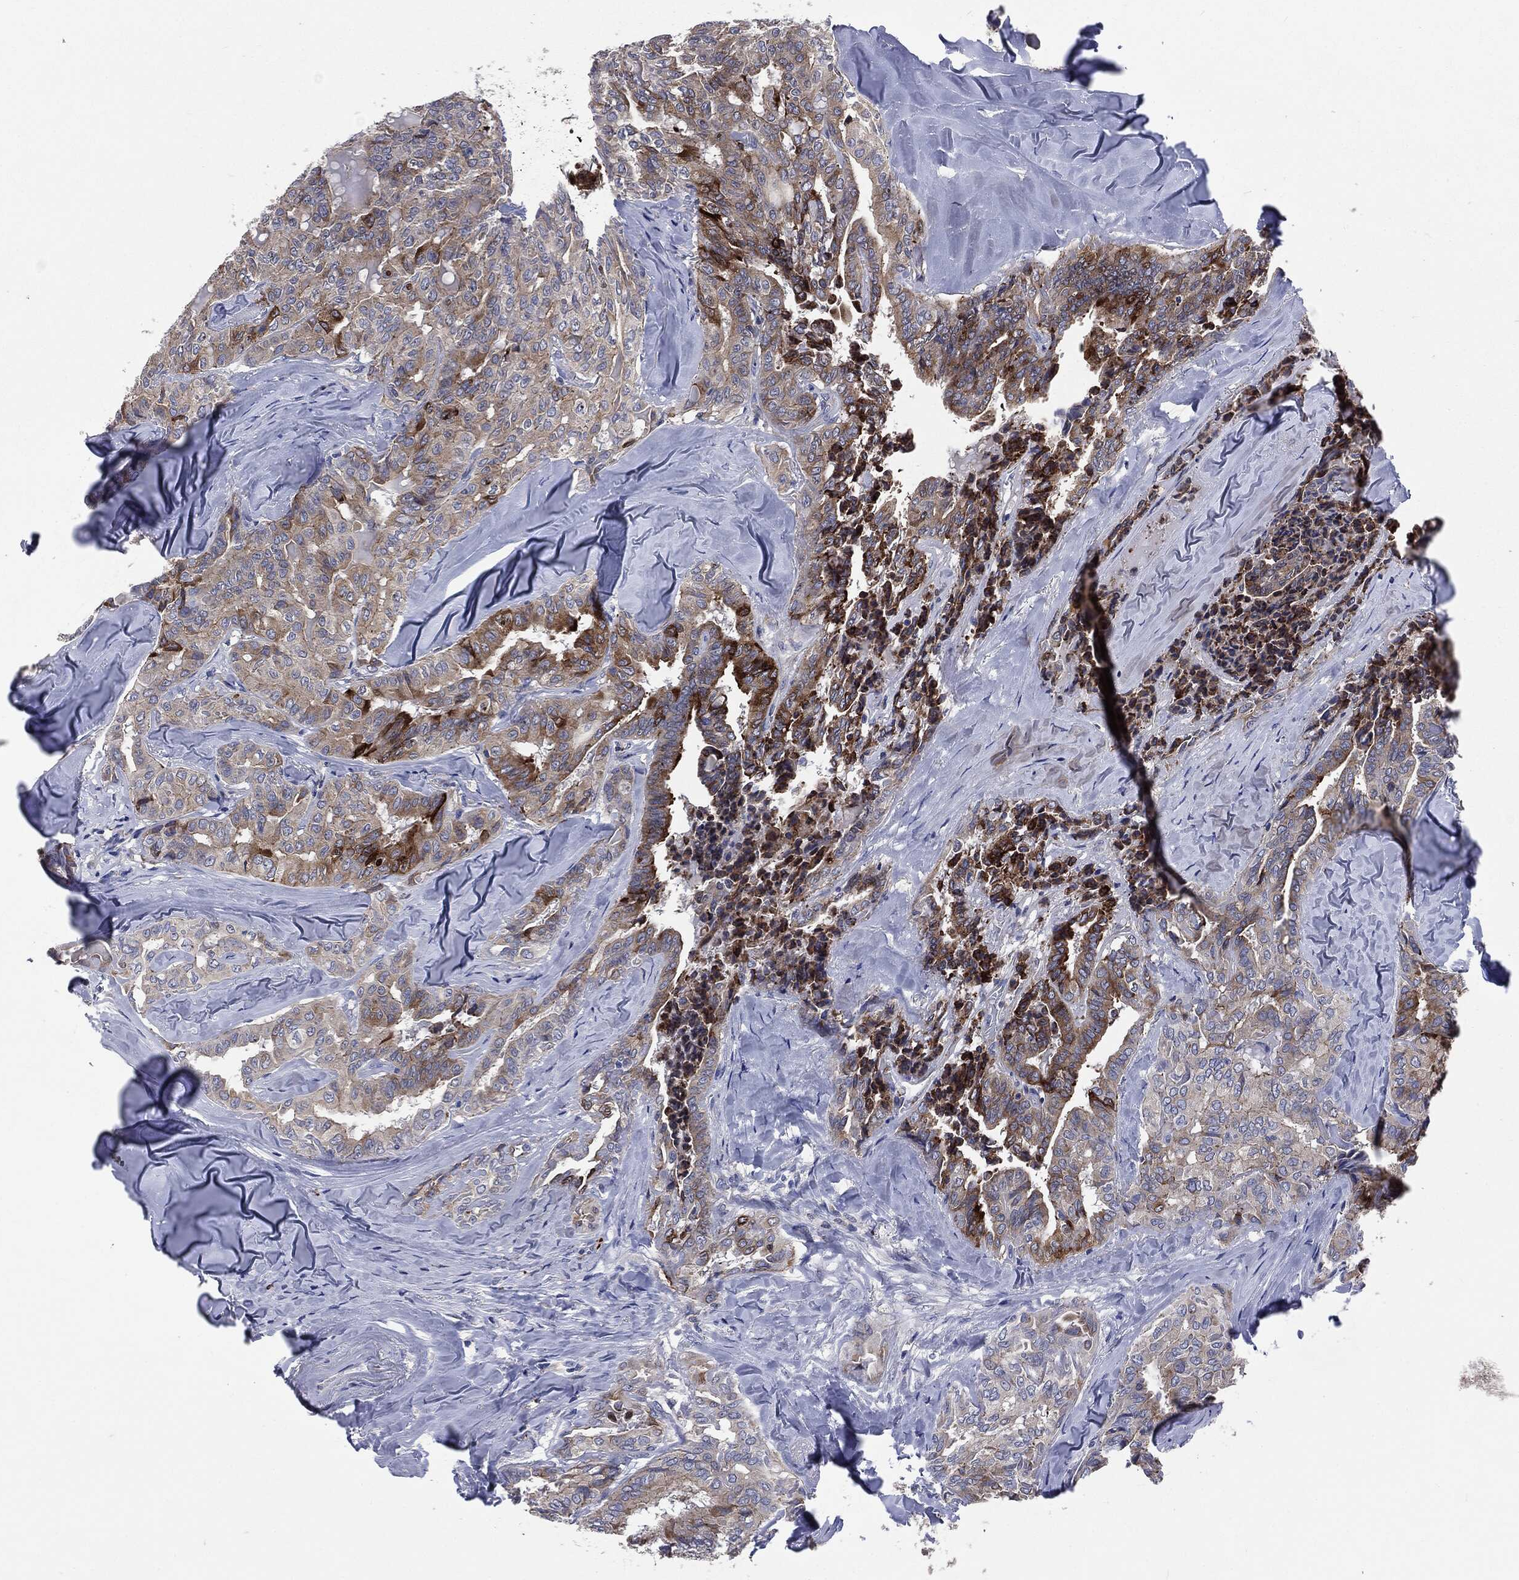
{"staining": {"intensity": "strong", "quantity": "25%-75%", "location": "cytoplasmic/membranous"}, "tissue": "thyroid cancer", "cell_type": "Tumor cells", "image_type": "cancer", "snomed": [{"axis": "morphology", "description": "Papillary adenocarcinoma, NOS"}, {"axis": "topography", "description": "Thyroid gland"}], "caption": "Human papillary adenocarcinoma (thyroid) stained with a protein marker reveals strong staining in tumor cells.", "gene": "PTGS2", "patient": {"sex": "female", "age": 68}}